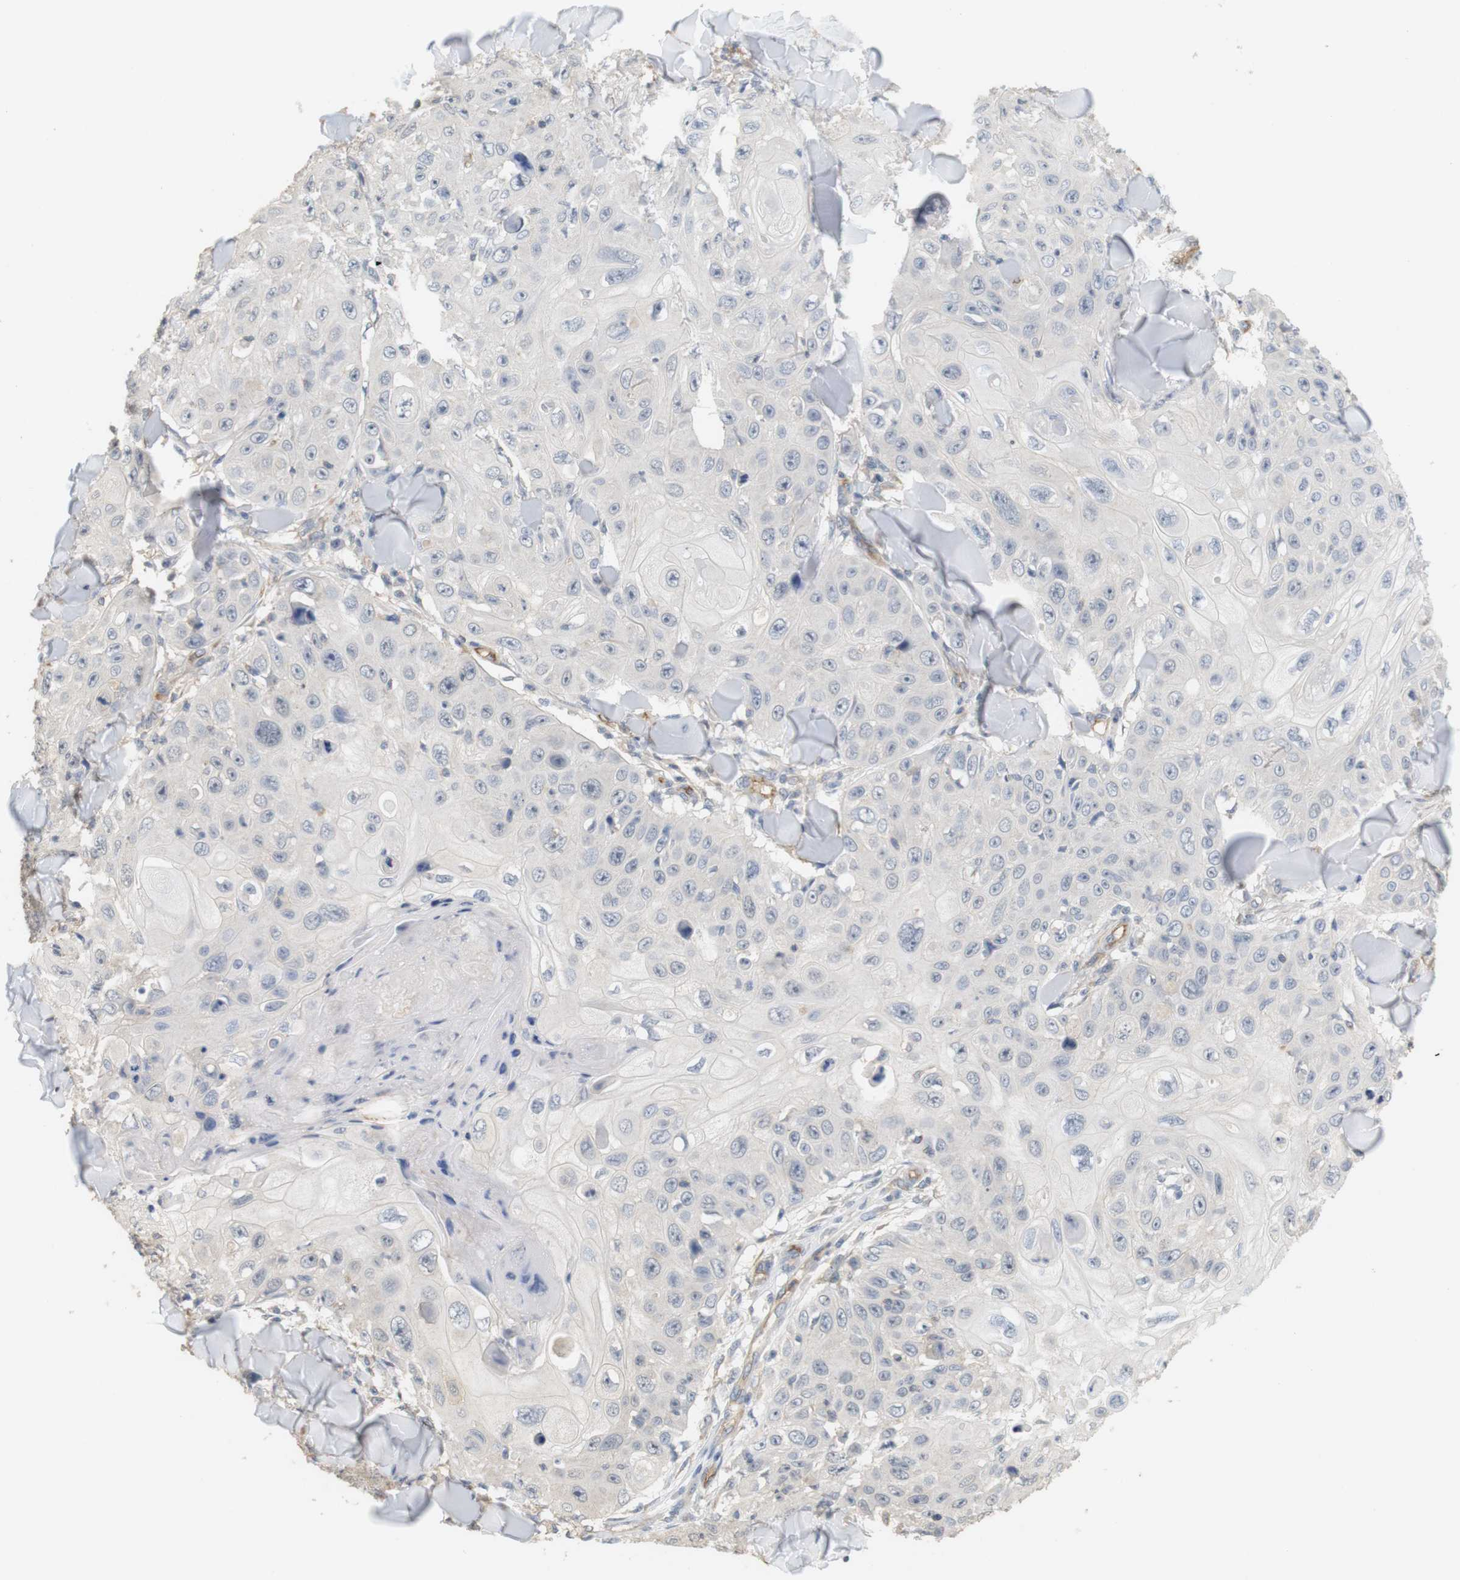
{"staining": {"intensity": "negative", "quantity": "none", "location": "none"}, "tissue": "skin cancer", "cell_type": "Tumor cells", "image_type": "cancer", "snomed": [{"axis": "morphology", "description": "Squamous cell carcinoma, NOS"}, {"axis": "topography", "description": "Skin"}], "caption": "Immunohistochemistry image of skin cancer (squamous cell carcinoma) stained for a protein (brown), which reveals no staining in tumor cells.", "gene": "OSR1", "patient": {"sex": "male", "age": 86}}